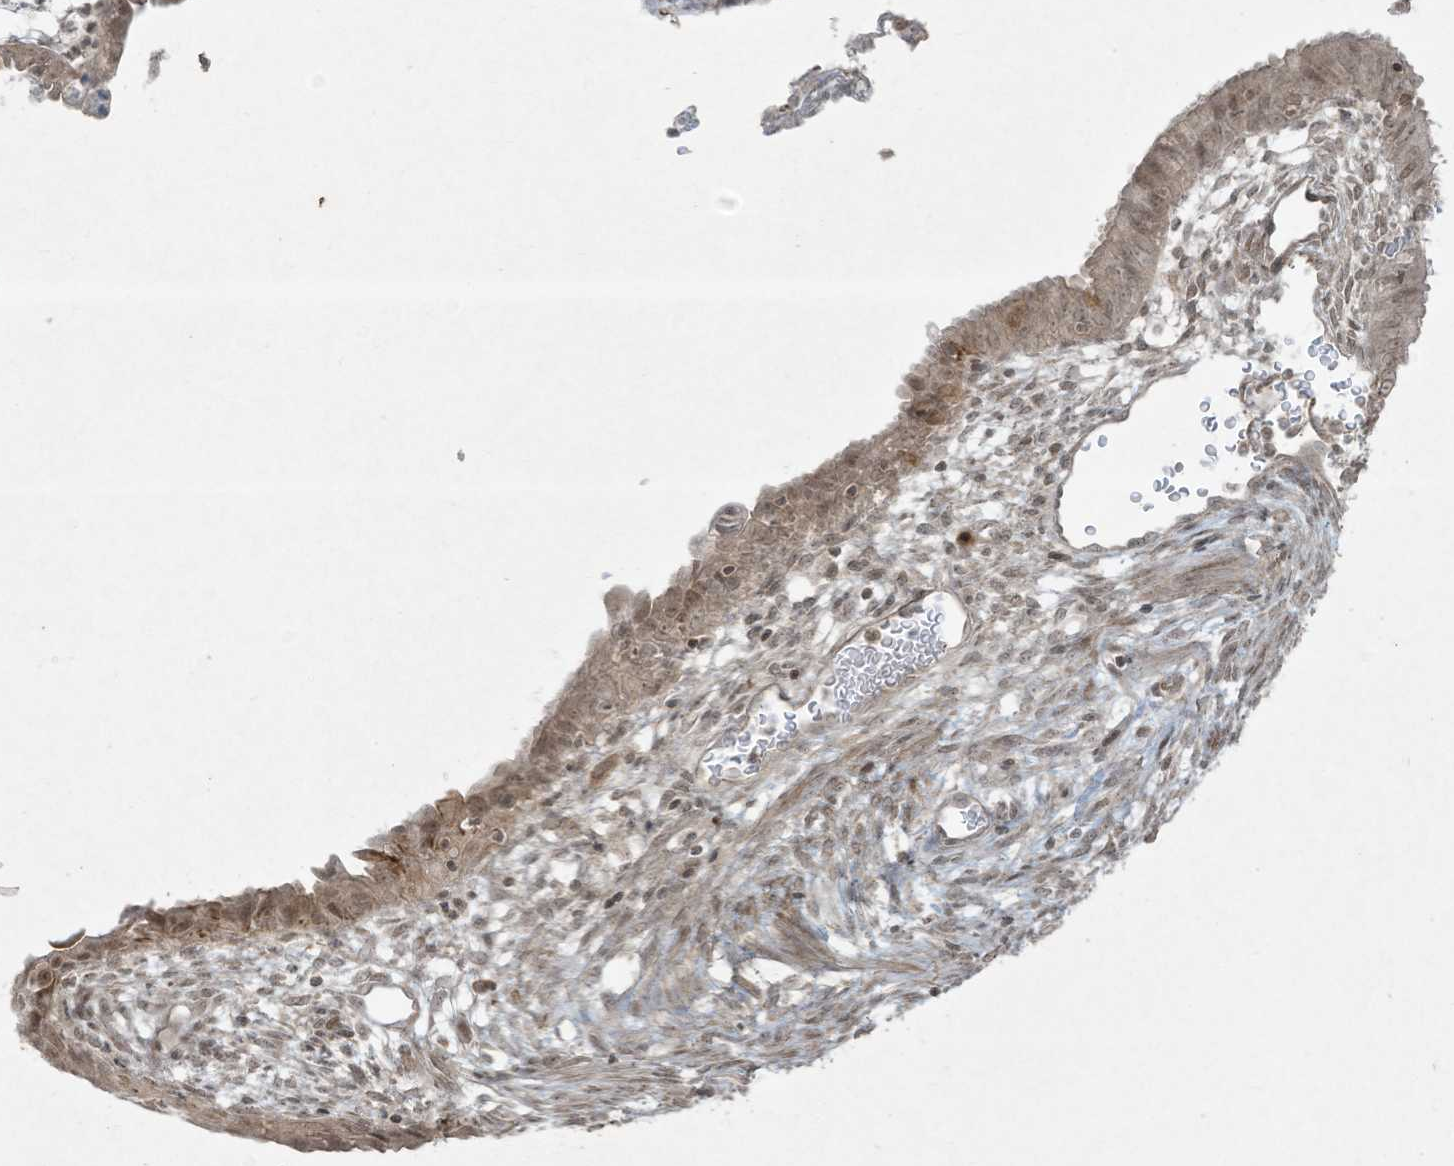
{"staining": {"intensity": "weak", "quantity": "25%-75%", "location": "cytoplasmic/membranous"}, "tissue": "endometrial cancer", "cell_type": "Tumor cells", "image_type": "cancer", "snomed": [{"axis": "morphology", "description": "Adenocarcinoma, NOS"}, {"axis": "topography", "description": "Endometrium"}], "caption": "Adenocarcinoma (endometrial) stained with a brown dye displays weak cytoplasmic/membranous positive positivity in about 25%-75% of tumor cells.", "gene": "ZNF263", "patient": {"sex": "female", "age": 51}}